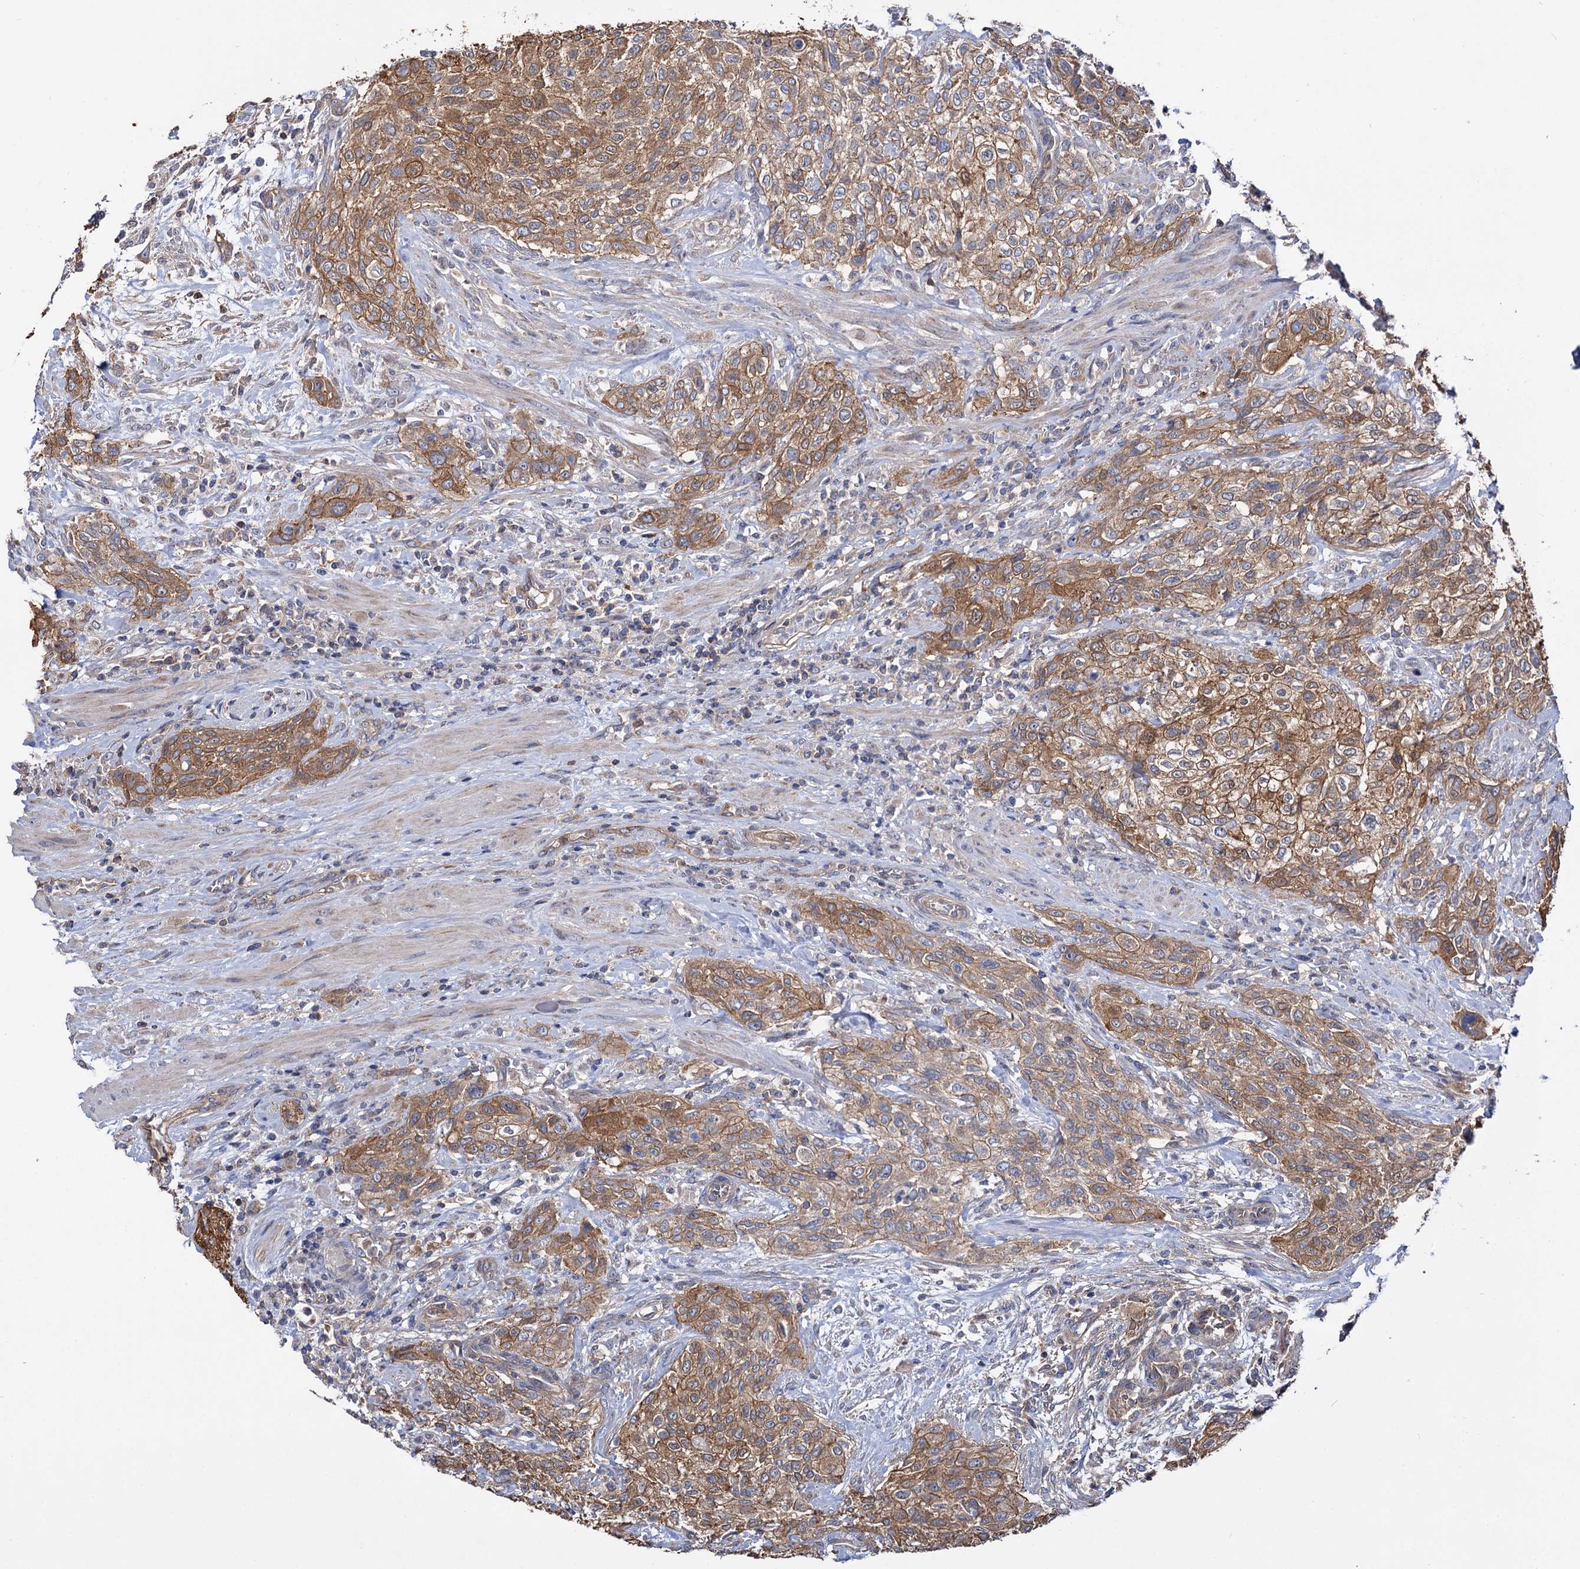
{"staining": {"intensity": "moderate", "quantity": ">75%", "location": "cytoplasmic/membranous"}, "tissue": "urothelial cancer", "cell_type": "Tumor cells", "image_type": "cancer", "snomed": [{"axis": "morphology", "description": "Normal tissue, NOS"}, {"axis": "morphology", "description": "Urothelial carcinoma, NOS"}, {"axis": "topography", "description": "Urinary bladder"}, {"axis": "topography", "description": "Peripheral nerve tissue"}], "caption": "This is an image of immunohistochemistry staining of transitional cell carcinoma, which shows moderate staining in the cytoplasmic/membranous of tumor cells.", "gene": "IDI1", "patient": {"sex": "male", "age": 35}}